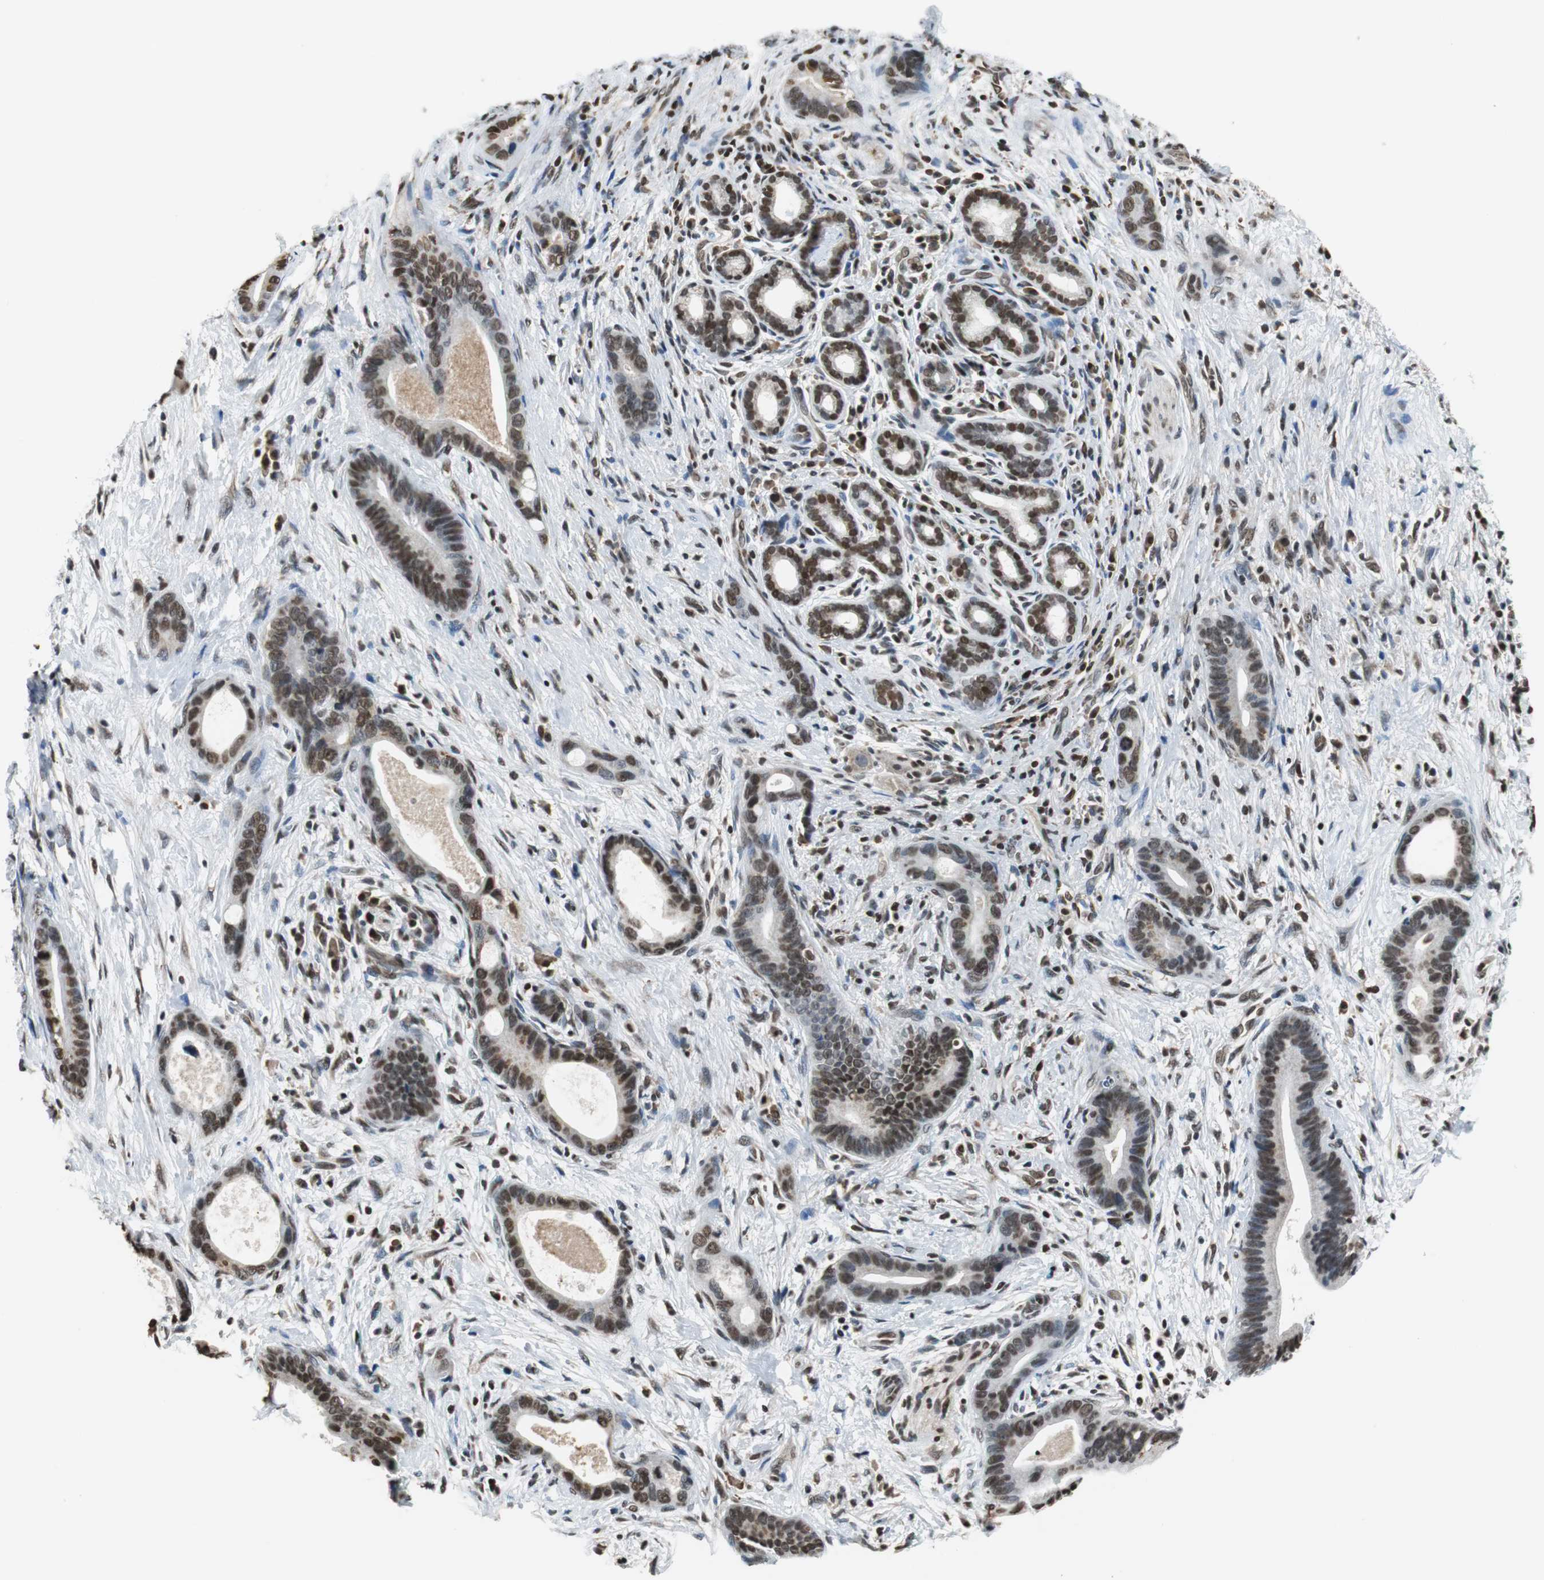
{"staining": {"intensity": "strong", "quantity": ">75%", "location": "nuclear"}, "tissue": "liver cancer", "cell_type": "Tumor cells", "image_type": "cancer", "snomed": [{"axis": "morphology", "description": "Cholangiocarcinoma"}, {"axis": "topography", "description": "Liver"}], "caption": "Immunohistochemical staining of human liver cholangiocarcinoma demonstrates high levels of strong nuclear protein positivity in about >75% of tumor cells. The staining was performed using DAB (3,3'-diaminobenzidine), with brown indicating positive protein expression. Nuclei are stained blue with hematoxylin.", "gene": "REST", "patient": {"sex": "female", "age": 55}}